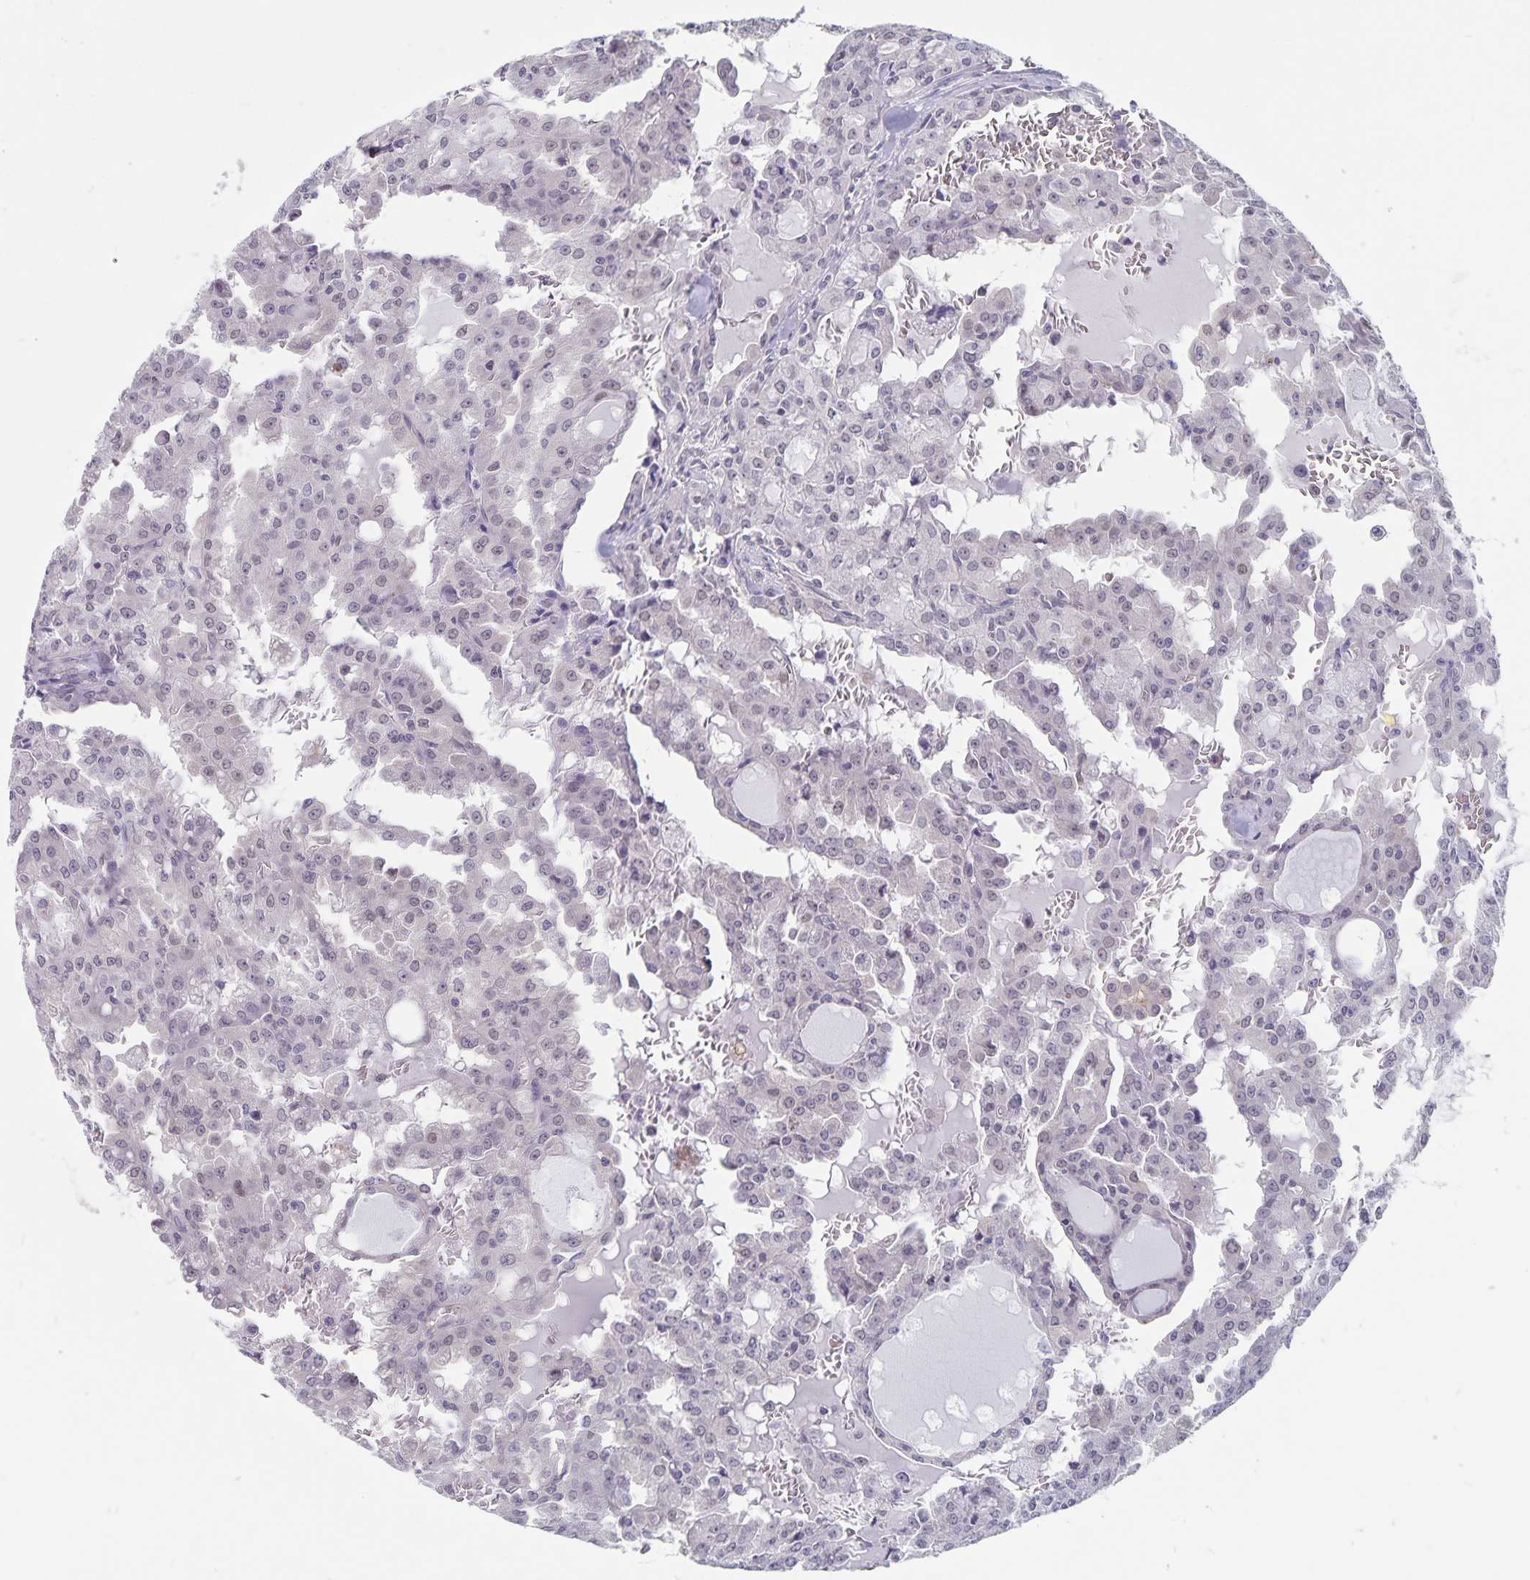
{"staining": {"intensity": "negative", "quantity": "none", "location": "none"}, "tissue": "head and neck cancer", "cell_type": "Tumor cells", "image_type": "cancer", "snomed": [{"axis": "morphology", "description": "Adenocarcinoma, NOS"}, {"axis": "topography", "description": "Head-Neck"}], "caption": "DAB (3,3'-diaminobenzidine) immunohistochemical staining of head and neck cancer (adenocarcinoma) displays no significant staining in tumor cells.", "gene": "BAG6", "patient": {"sex": "male", "age": 64}}